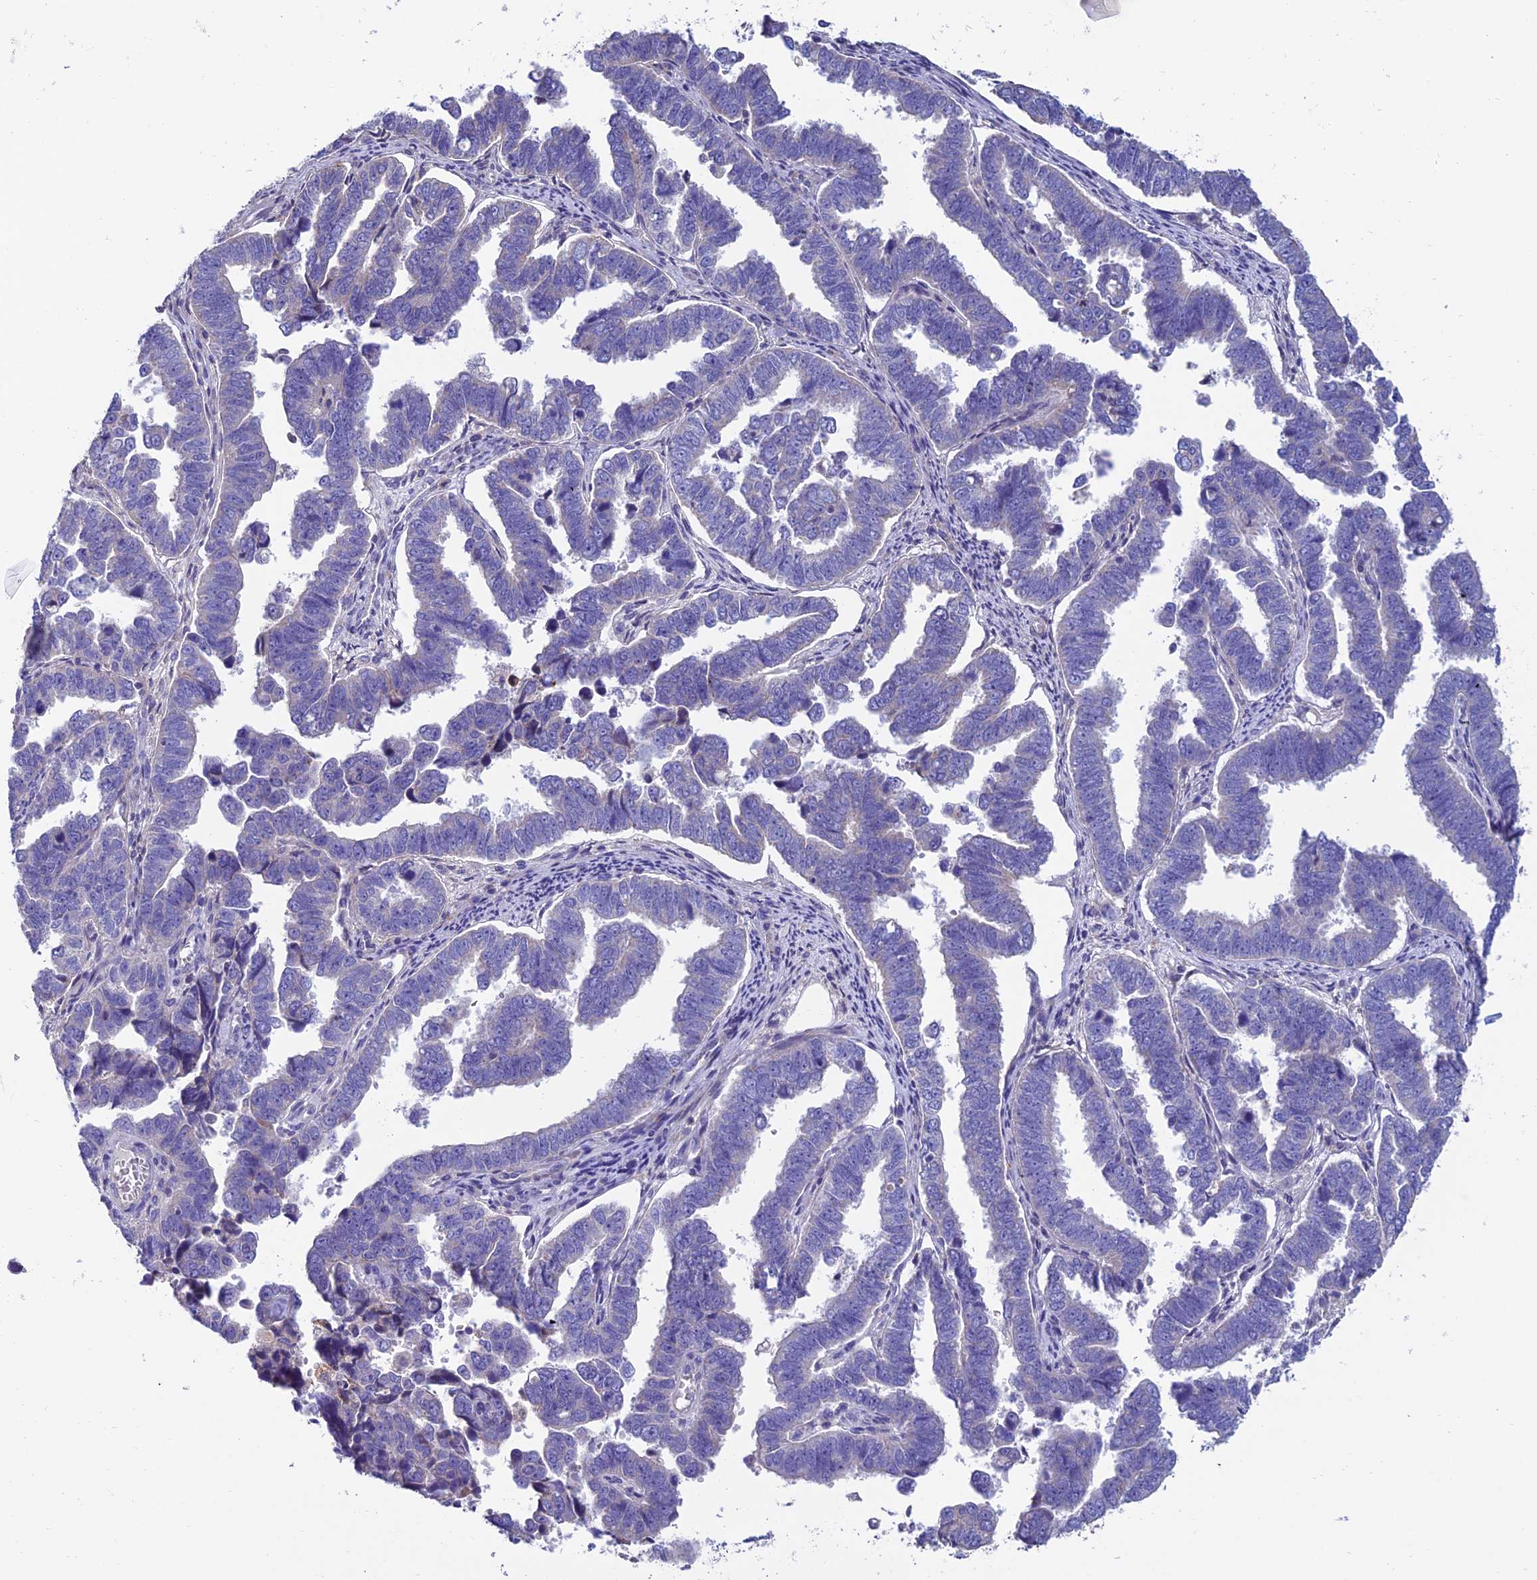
{"staining": {"intensity": "negative", "quantity": "none", "location": "none"}, "tissue": "endometrial cancer", "cell_type": "Tumor cells", "image_type": "cancer", "snomed": [{"axis": "morphology", "description": "Adenocarcinoma, NOS"}, {"axis": "topography", "description": "Endometrium"}], "caption": "High magnification brightfield microscopy of adenocarcinoma (endometrial) stained with DAB (3,3'-diaminobenzidine) (brown) and counterstained with hematoxylin (blue): tumor cells show no significant expression.", "gene": "FAM178B", "patient": {"sex": "female", "age": 75}}